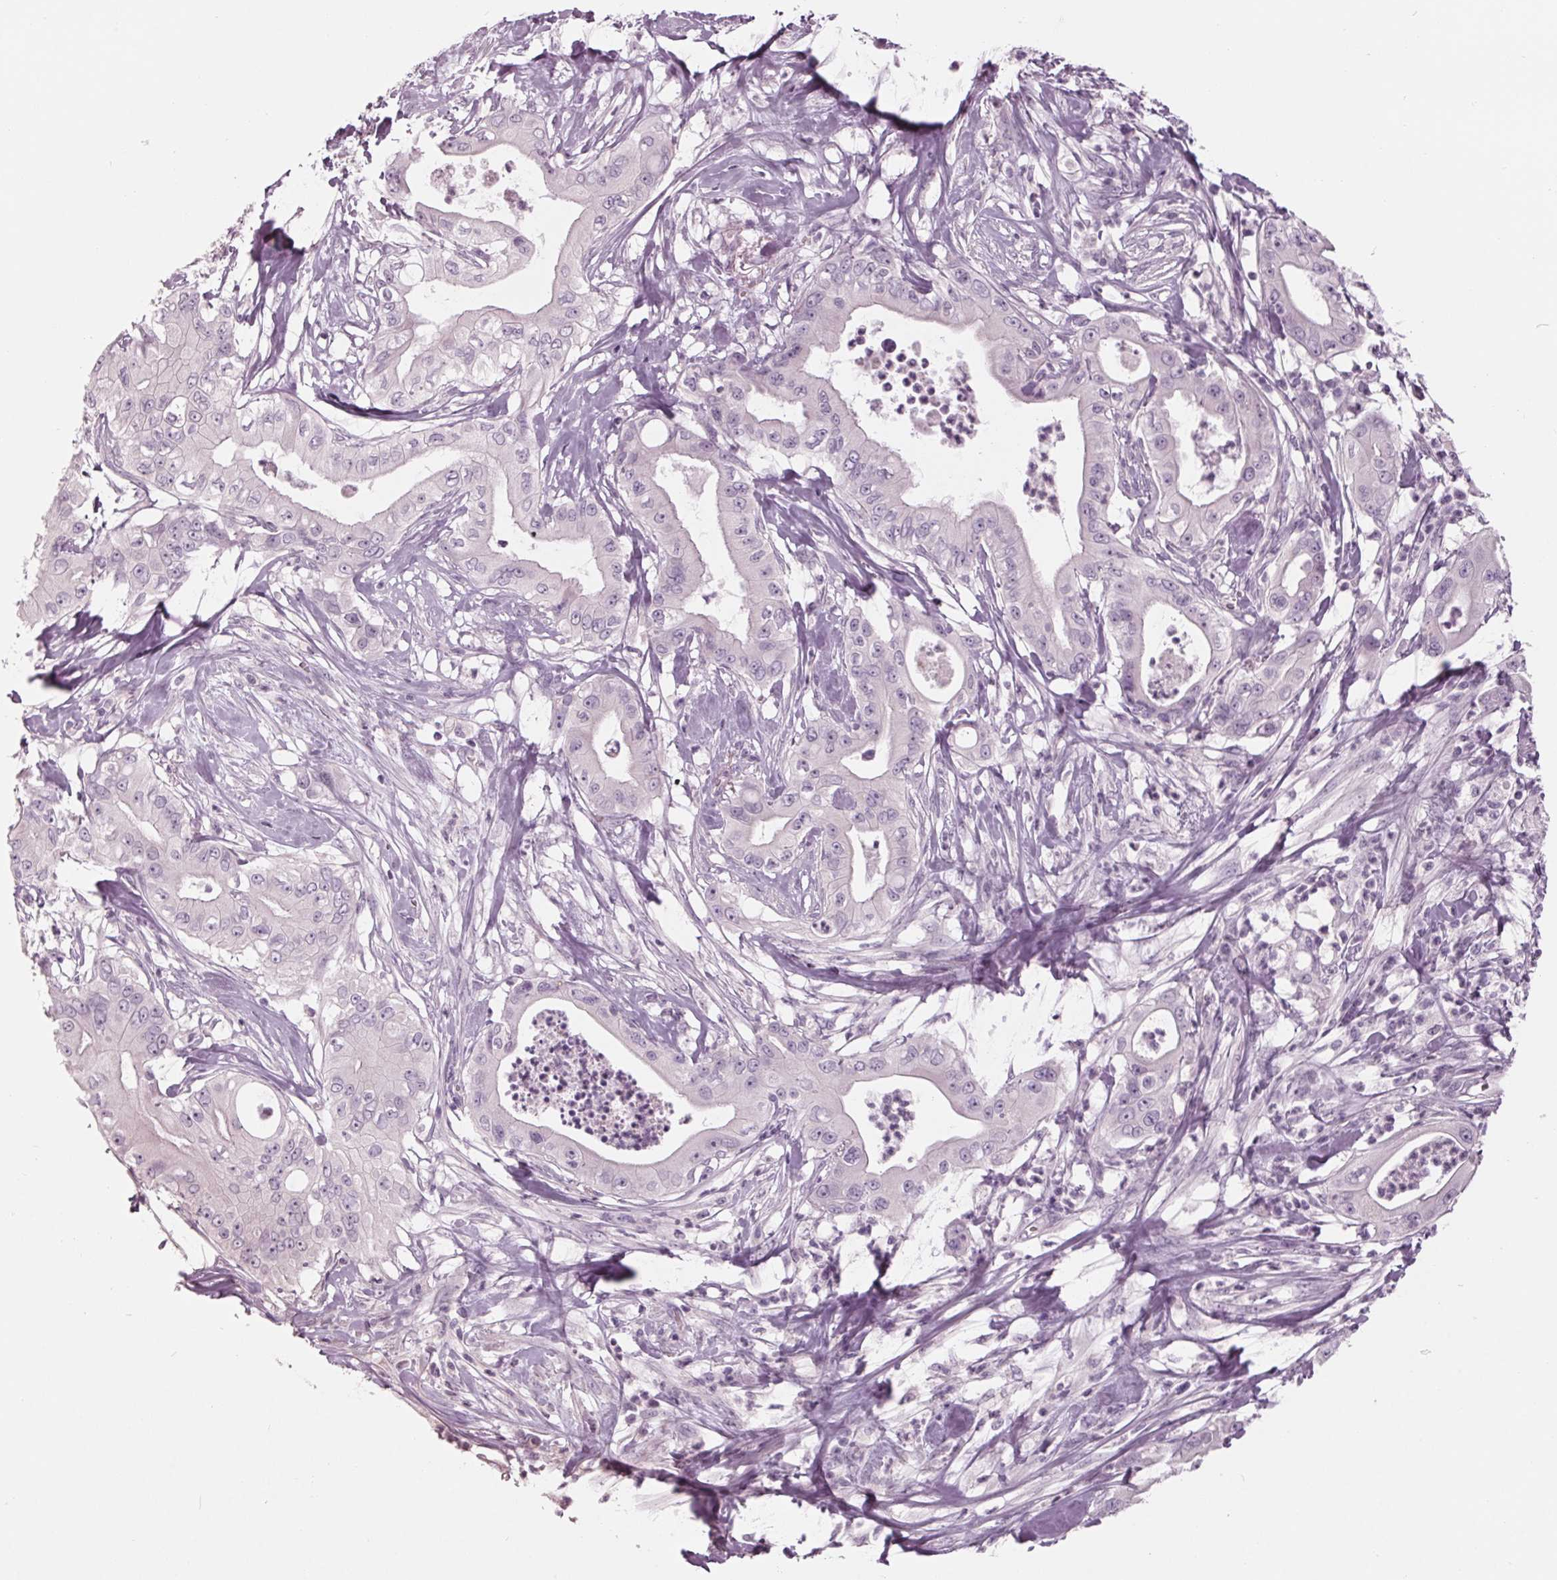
{"staining": {"intensity": "negative", "quantity": "none", "location": "none"}, "tissue": "pancreatic cancer", "cell_type": "Tumor cells", "image_type": "cancer", "snomed": [{"axis": "morphology", "description": "Adenocarcinoma, NOS"}, {"axis": "topography", "description": "Pancreas"}], "caption": "Tumor cells are negative for brown protein staining in pancreatic cancer. The staining was performed using DAB to visualize the protein expression in brown, while the nuclei were stained in blue with hematoxylin (Magnification: 20x).", "gene": "TNNC2", "patient": {"sex": "male", "age": 71}}